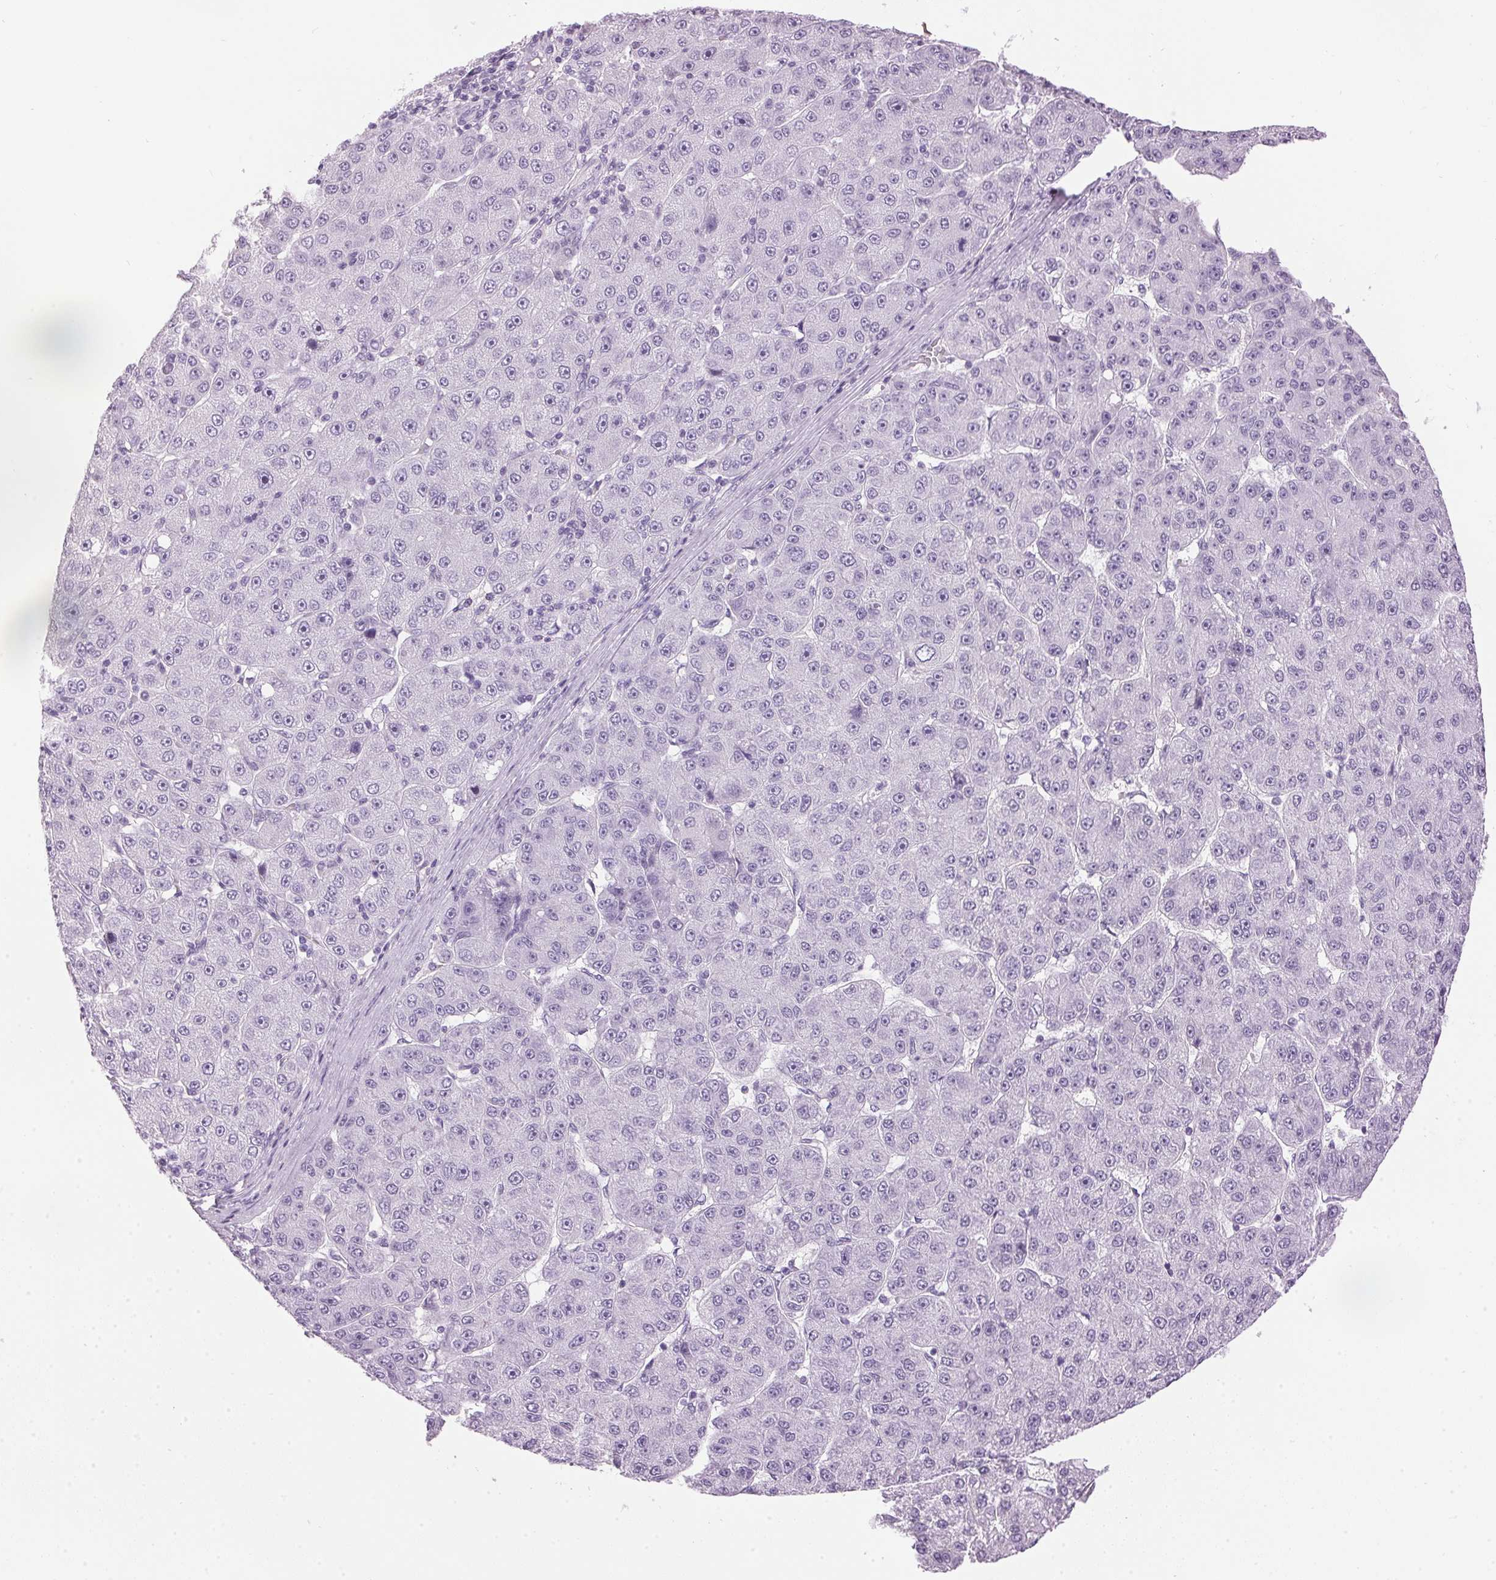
{"staining": {"intensity": "negative", "quantity": "none", "location": "none"}, "tissue": "liver cancer", "cell_type": "Tumor cells", "image_type": "cancer", "snomed": [{"axis": "morphology", "description": "Carcinoma, Hepatocellular, NOS"}, {"axis": "topography", "description": "Liver"}], "caption": "A high-resolution histopathology image shows IHC staining of hepatocellular carcinoma (liver), which shows no significant positivity in tumor cells.", "gene": "SP7", "patient": {"sex": "male", "age": 67}}